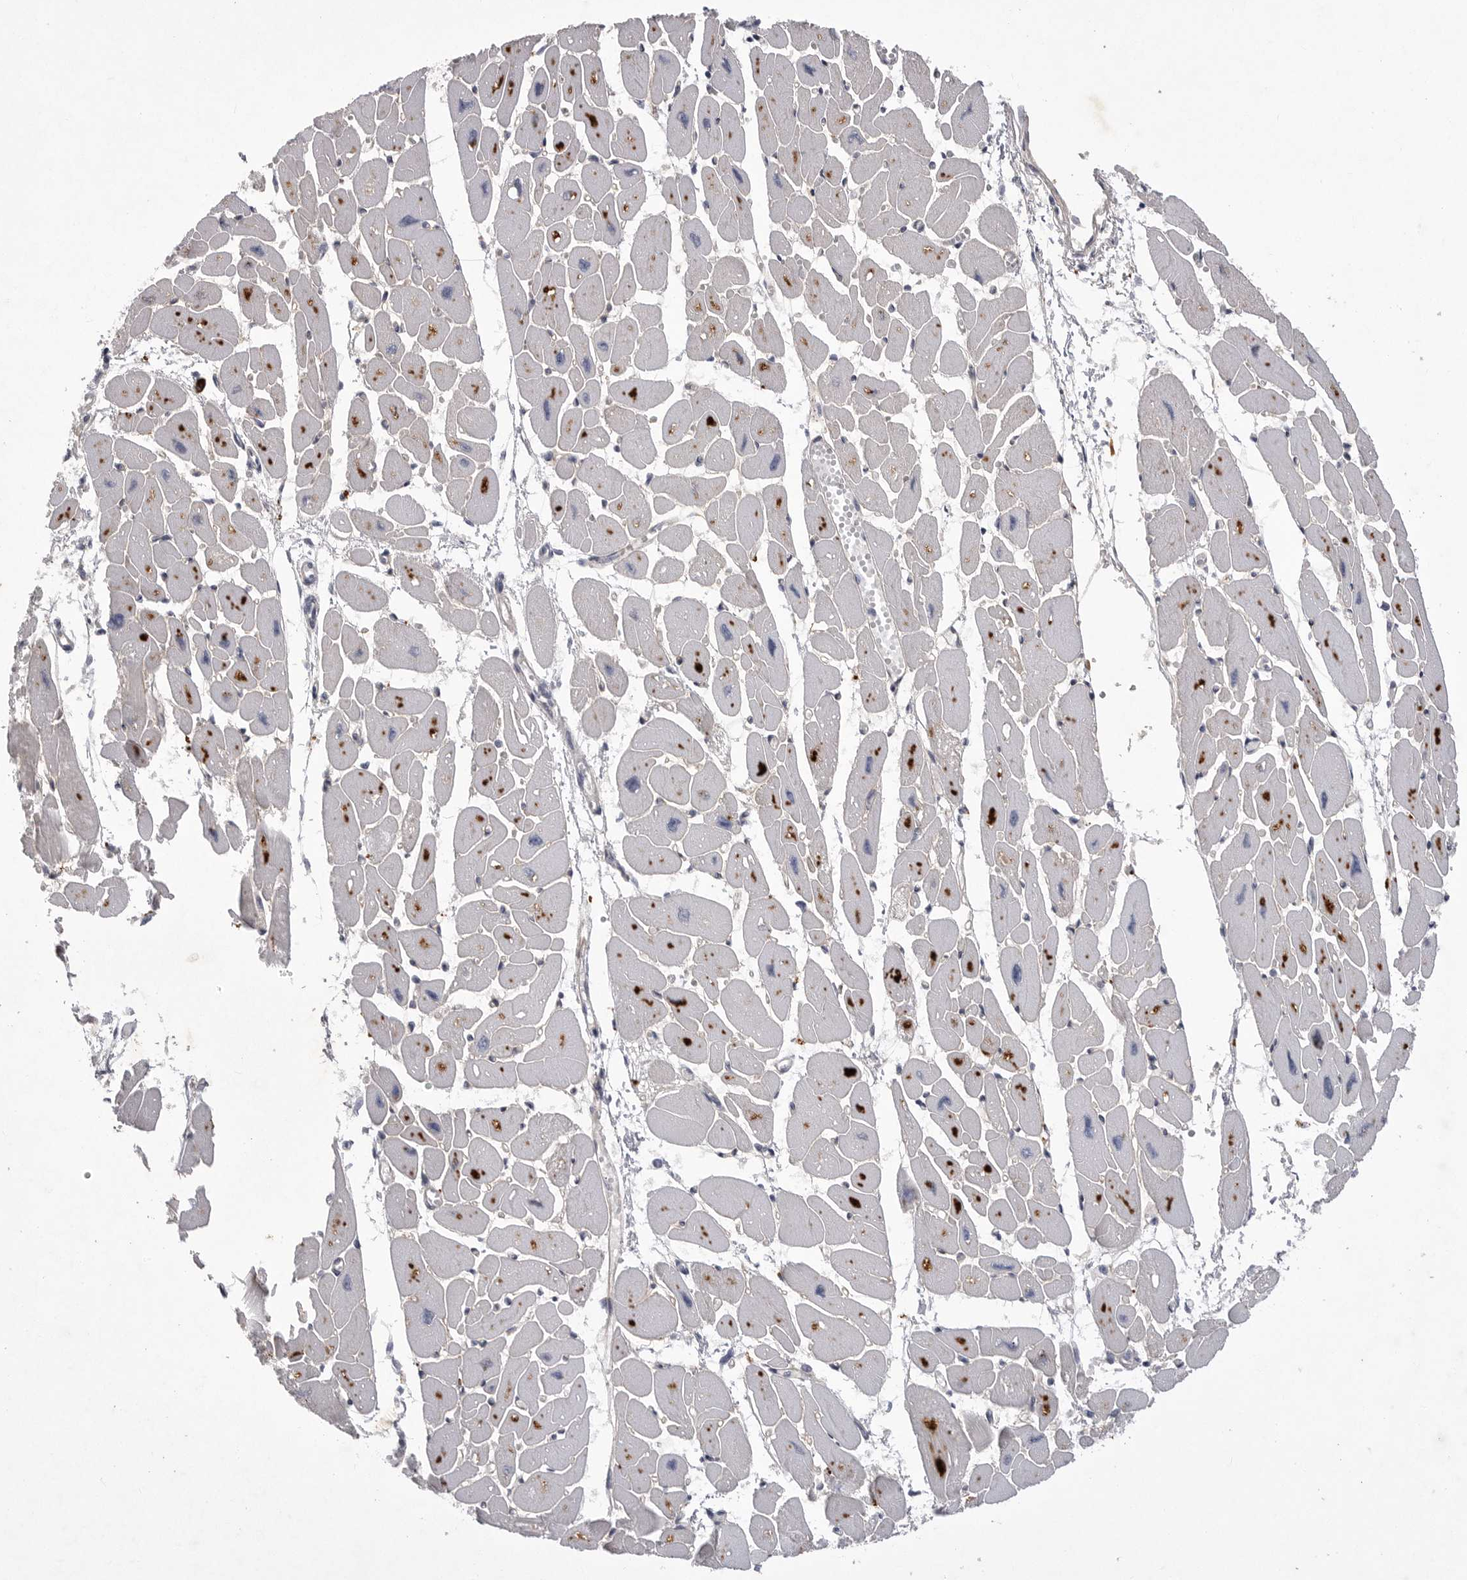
{"staining": {"intensity": "moderate", "quantity": "<25%", "location": "cytoplasmic/membranous"}, "tissue": "heart muscle", "cell_type": "Cardiomyocytes", "image_type": "normal", "snomed": [{"axis": "morphology", "description": "Normal tissue, NOS"}, {"axis": "topography", "description": "Heart"}], "caption": "Normal heart muscle shows moderate cytoplasmic/membranous staining in about <25% of cardiomyocytes, visualized by immunohistochemistry. (DAB IHC, brown staining for protein, blue staining for nuclei).", "gene": "DHDDS", "patient": {"sex": "female", "age": 54}}